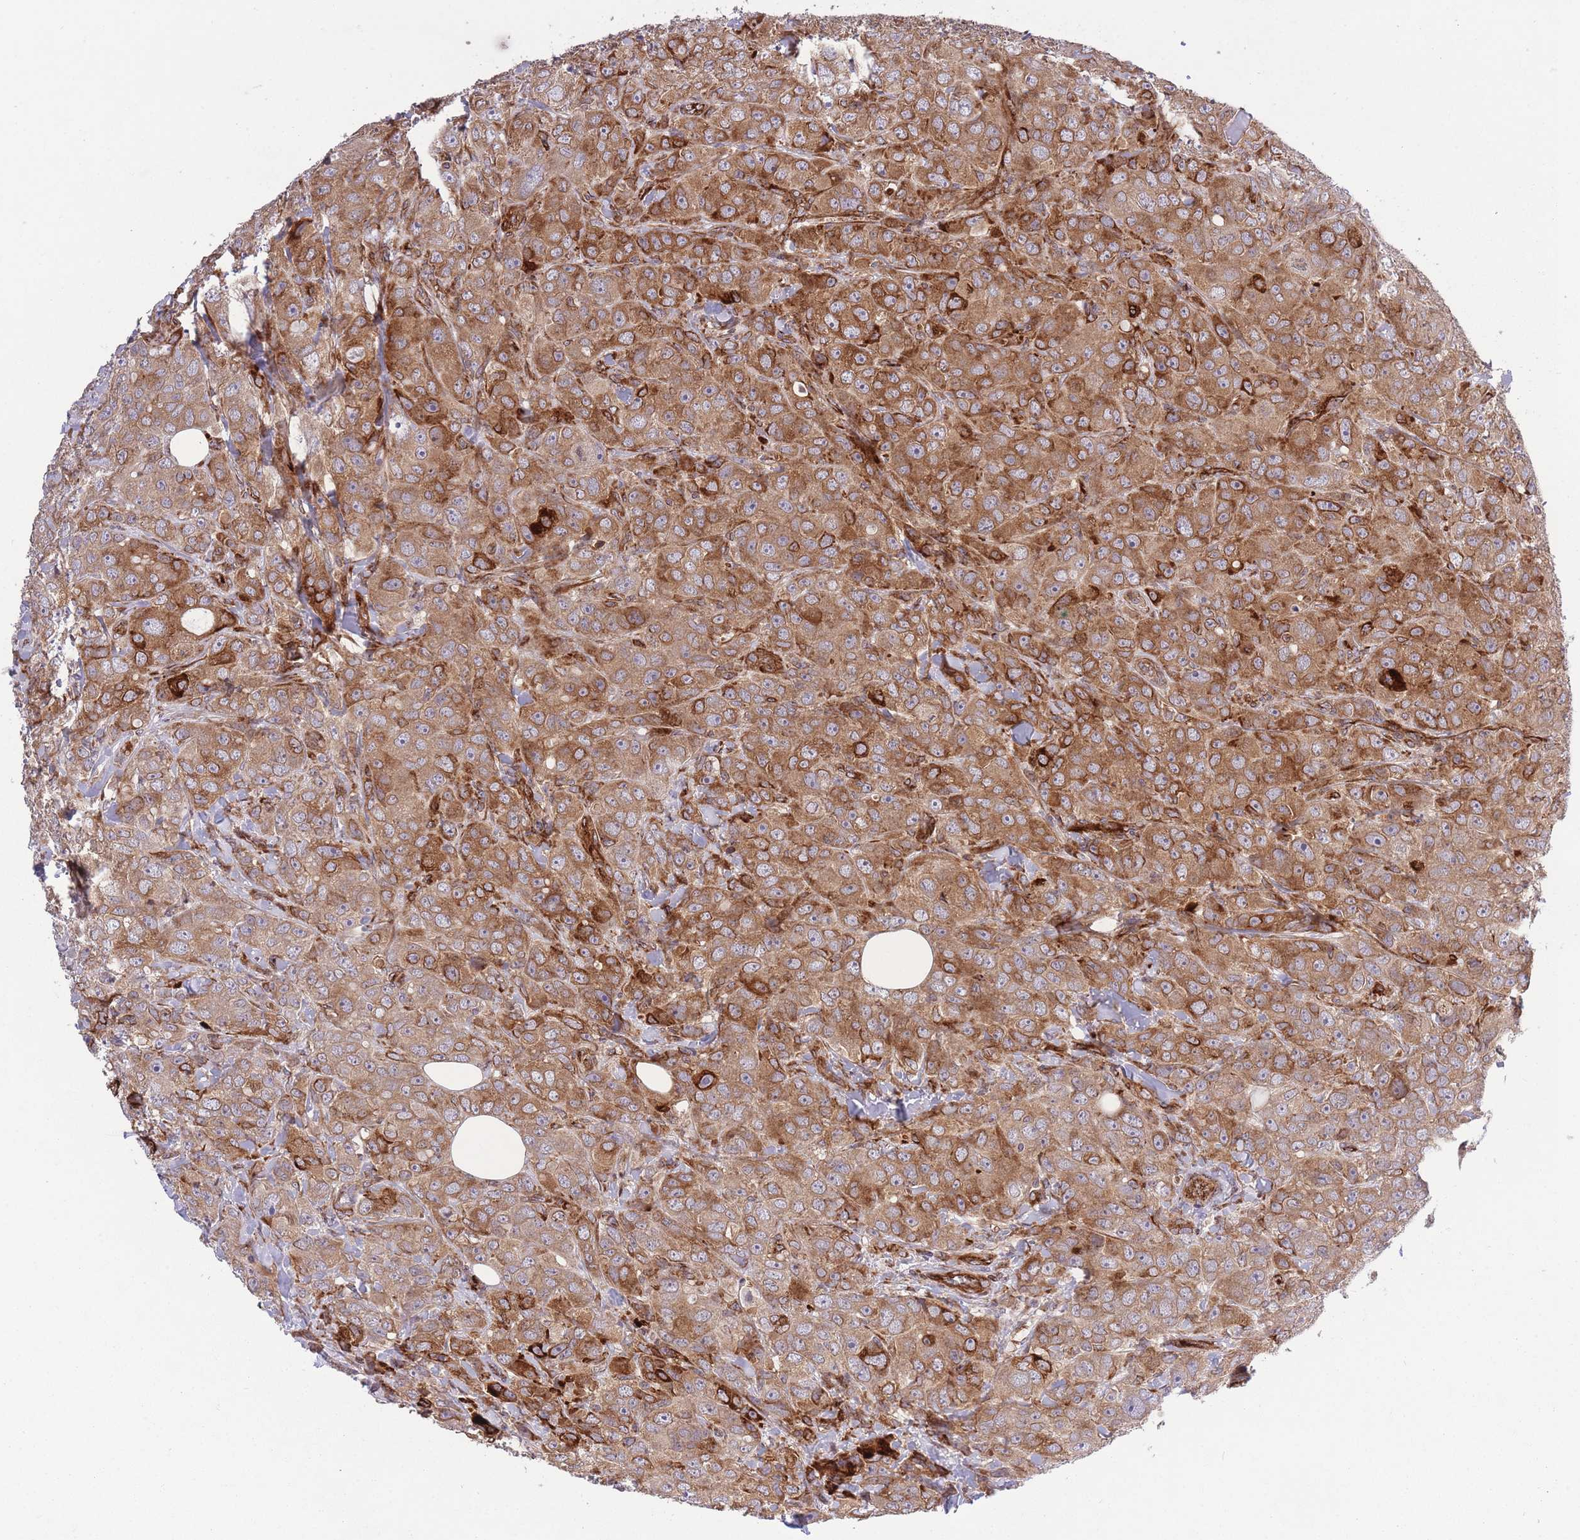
{"staining": {"intensity": "strong", "quantity": ">75%", "location": "cytoplasmic/membranous"}, "tissue": "breast cancer", "cell_type": "Tumor cells", "image_type": "cancer", "snomed": [{"axis": "morphology", "description": "Duct carcinoma"}, {"axis": "topography", "description": "Breast"}], "caption": "High-magnification brightfield microscopy of breast intraductal carcinoma stained with DAB (3,3'-diaminobenzidine) (brown) and counterstained with hematoxylin (blue). tumor cells exhibit strong cytoplasmic/membranous staining is appreciated in approximately>75% of cells.", "gene": "CISH", "patient": {"sex": "female", "age": 43}}